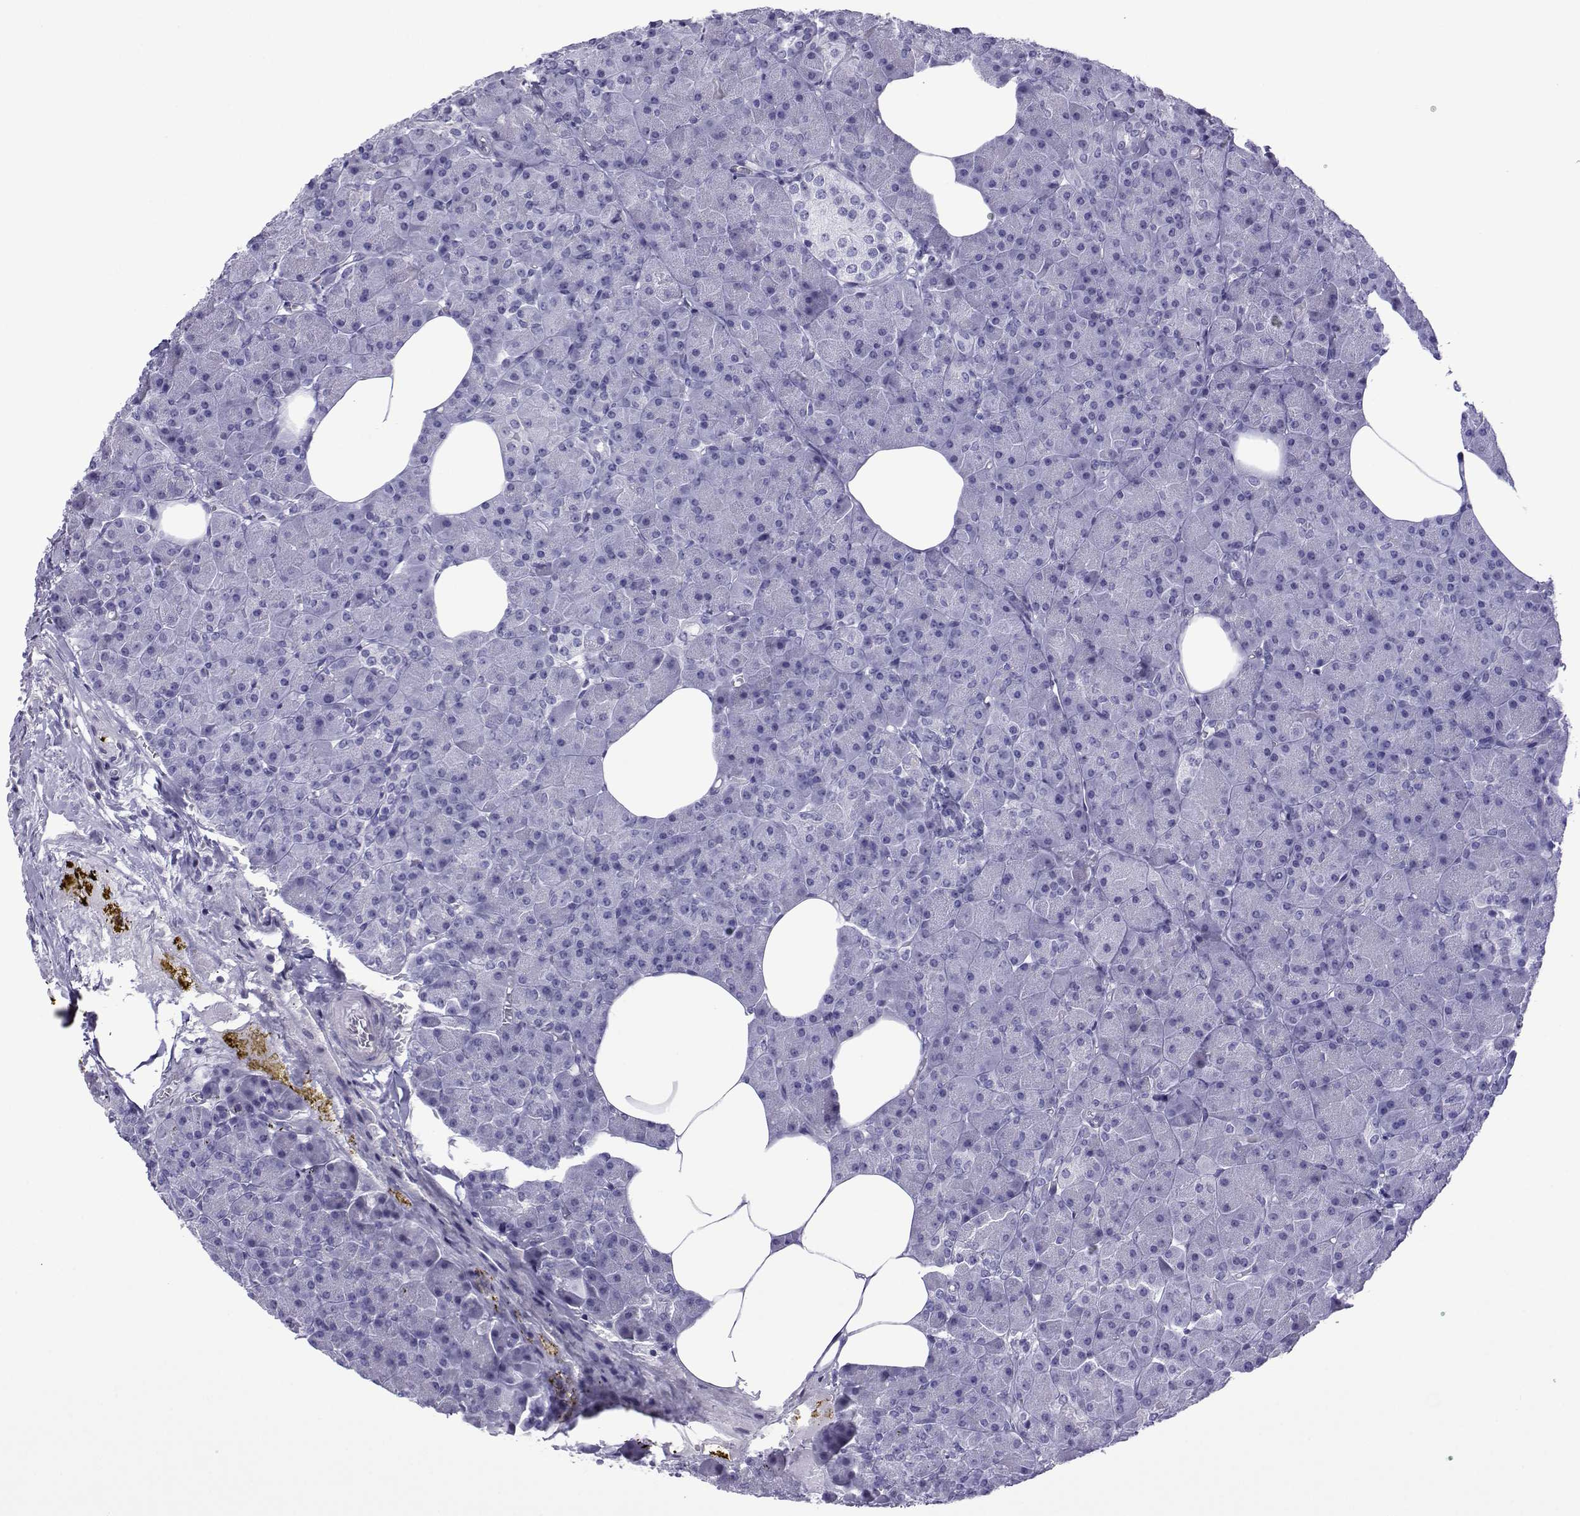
{"staining": {"intensity": "negative", "quantity": "none", "location": "none"}, "tissue": "pancreas", "cell_type": "Exocrine glandular cells", "image_type": "normal", "snomed": [{"axis": "morphology", "description": "Normal tissue, NOS"}, {"axis": "topography", "description": "Pancreas"}], "caption": "DAB immunohistochemical staining of benign human pancreas shows no significant staining in exocrine glandular cells.", "gene": "SPANXA1", "patient": {"sex": "female", "age": 45}}